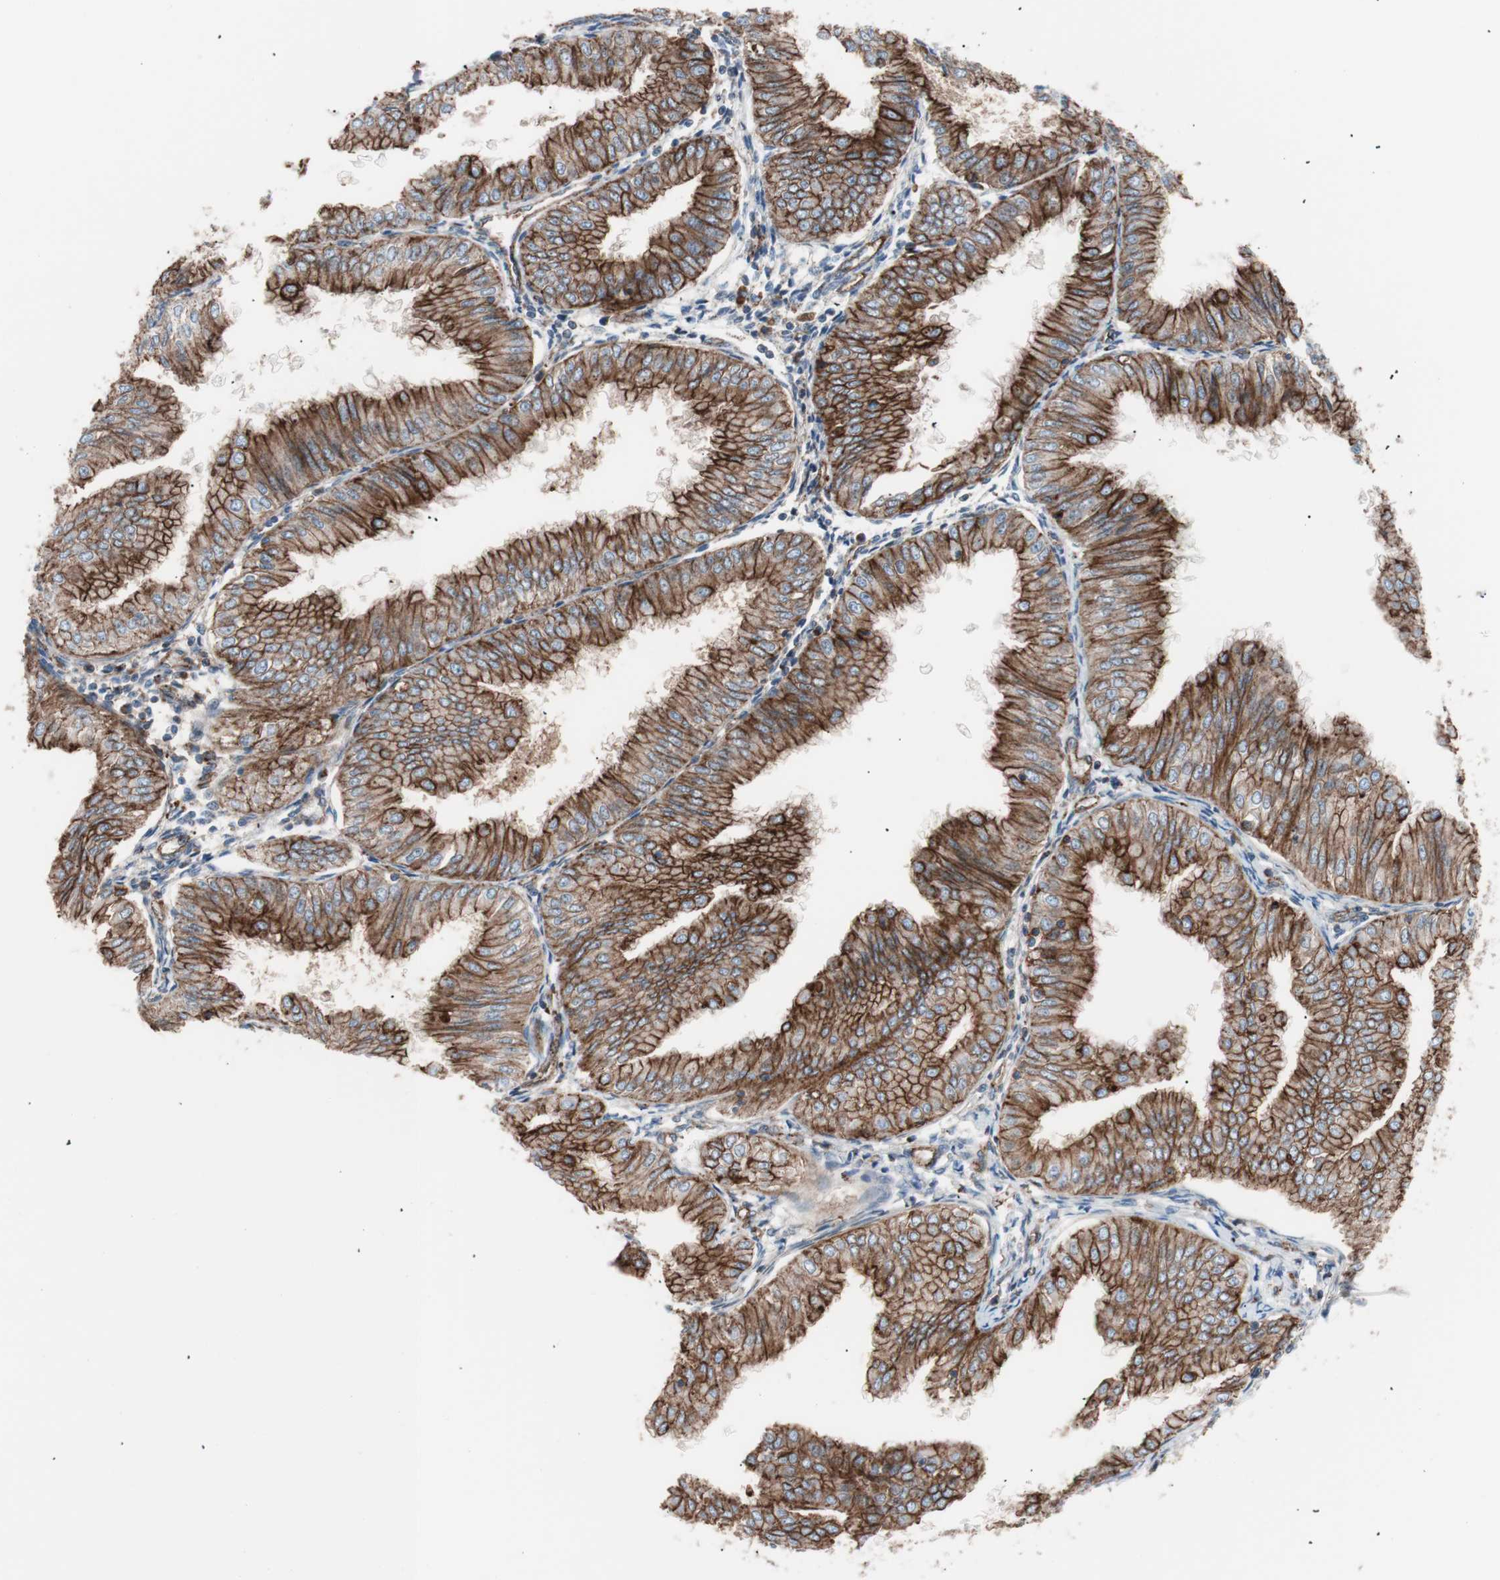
{"staining": {"intensity": "strong", "quantity": ">75%", "location": "cytoplasmic/membranous"}, "tissue": "endometrial cancer", "cell_type": "Tumor cells", "image_type": "cancer", "snomed": [{"axis": "morphology", "description": "Adenocarcinoma, NOS"}, {"axis": "topography", "description": "Endometrium"}], "caption": "DAB (3,3'-diaminobenzidine) immunohistochemical staining of human adenocarcinoma (endometrial) demonstrates strong cytoplasmic/membranous protein expression in about >75% of tumor cells. Nuclei are stained in blue.", "gene": "FLOT2", "patient": {"sex": "female", "age": 53}}